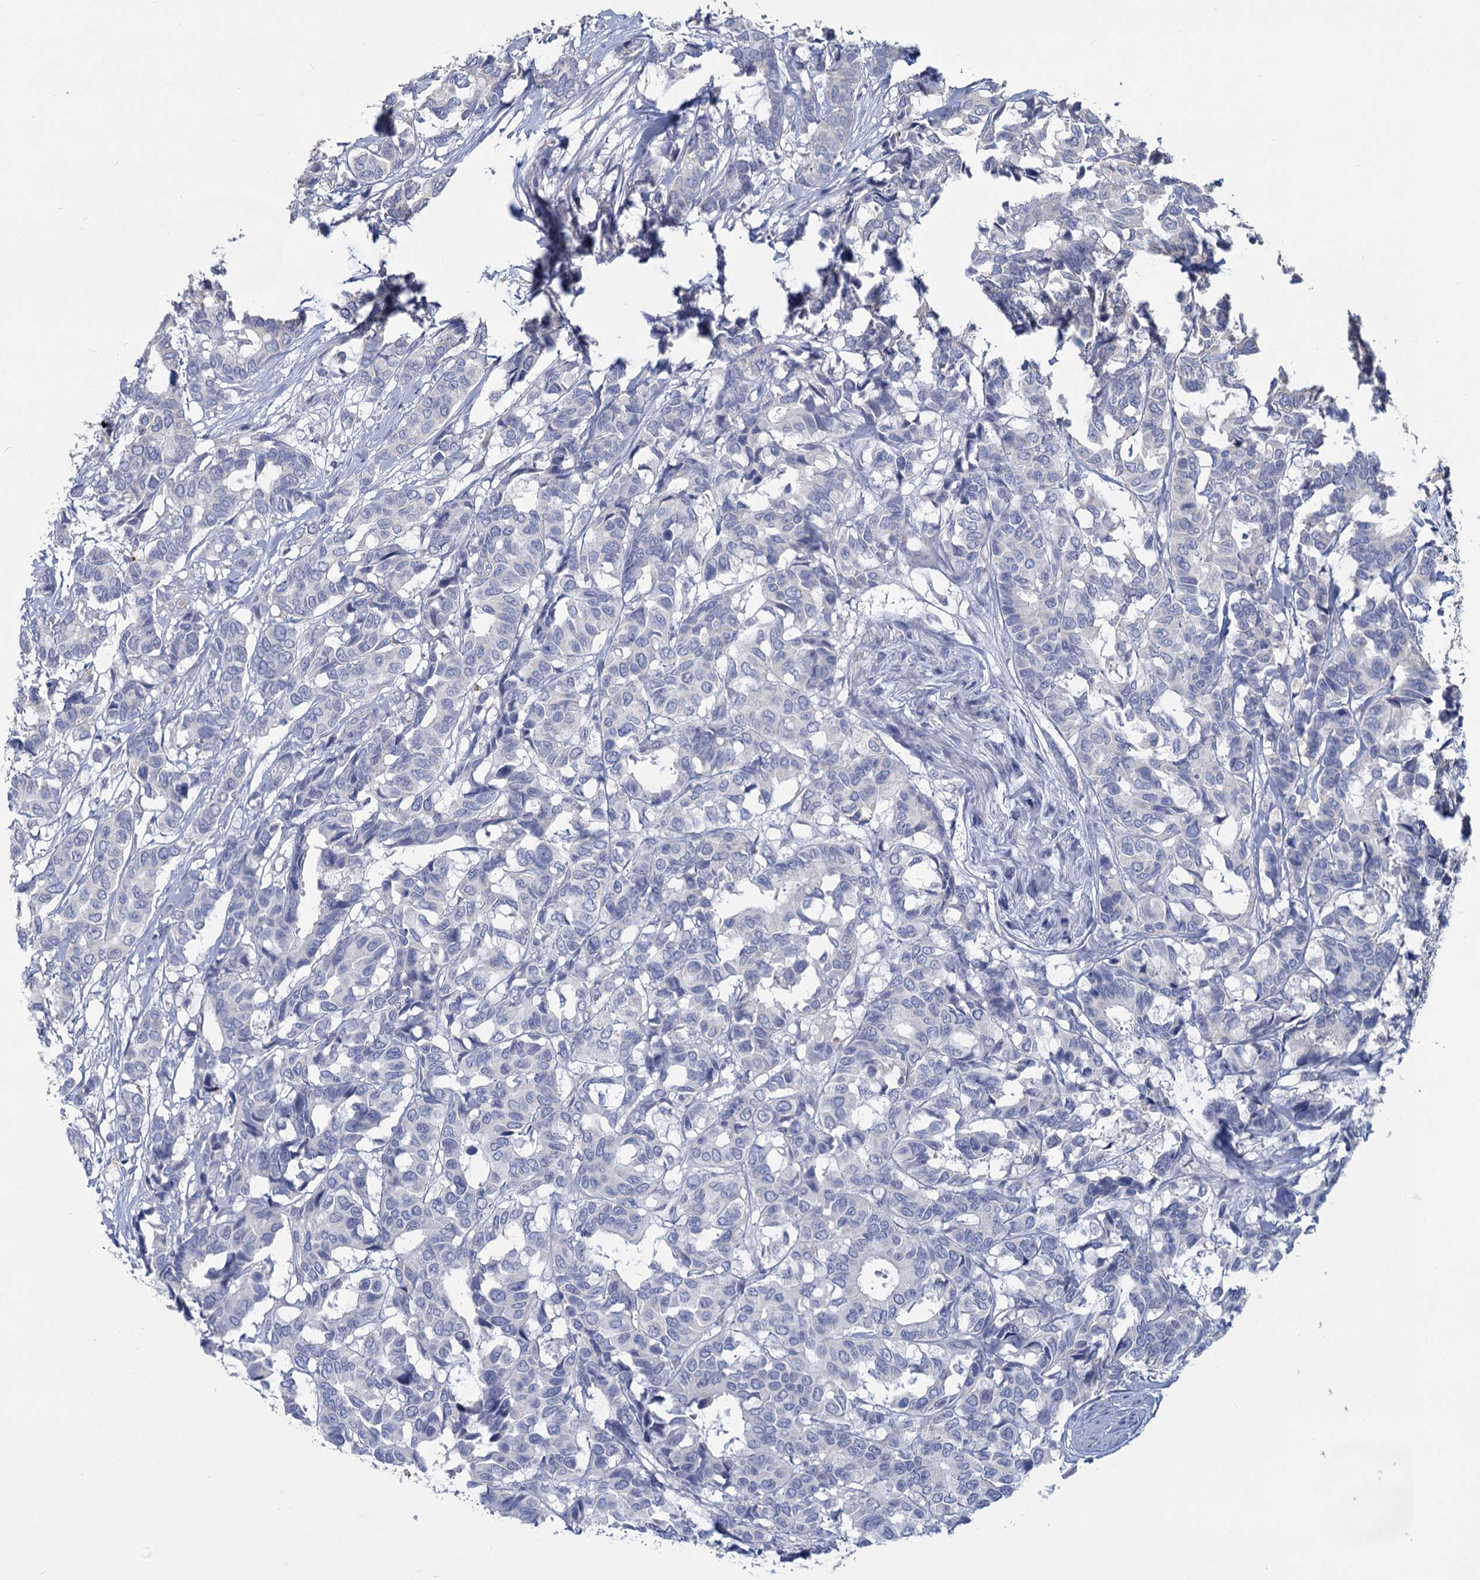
{"staining": {"intensity": "negative", "quantity": "none", "location": "none"}, "tissue": "breast cancer", "cell_type": "Tumor cells", "image_type": "cancer", "snomed": [{"axis": "morphology", "description": "Duct carcinoma"}, {"axis": "topography", "description": "Breast"}], "caption": "Breast cancer (invasive ductal carcinoma) was stained to show a protein in brown. There is no significant positivity in tumor cells.", "gene": "HES2", "patient": {"sex": "female", "age": 87}}